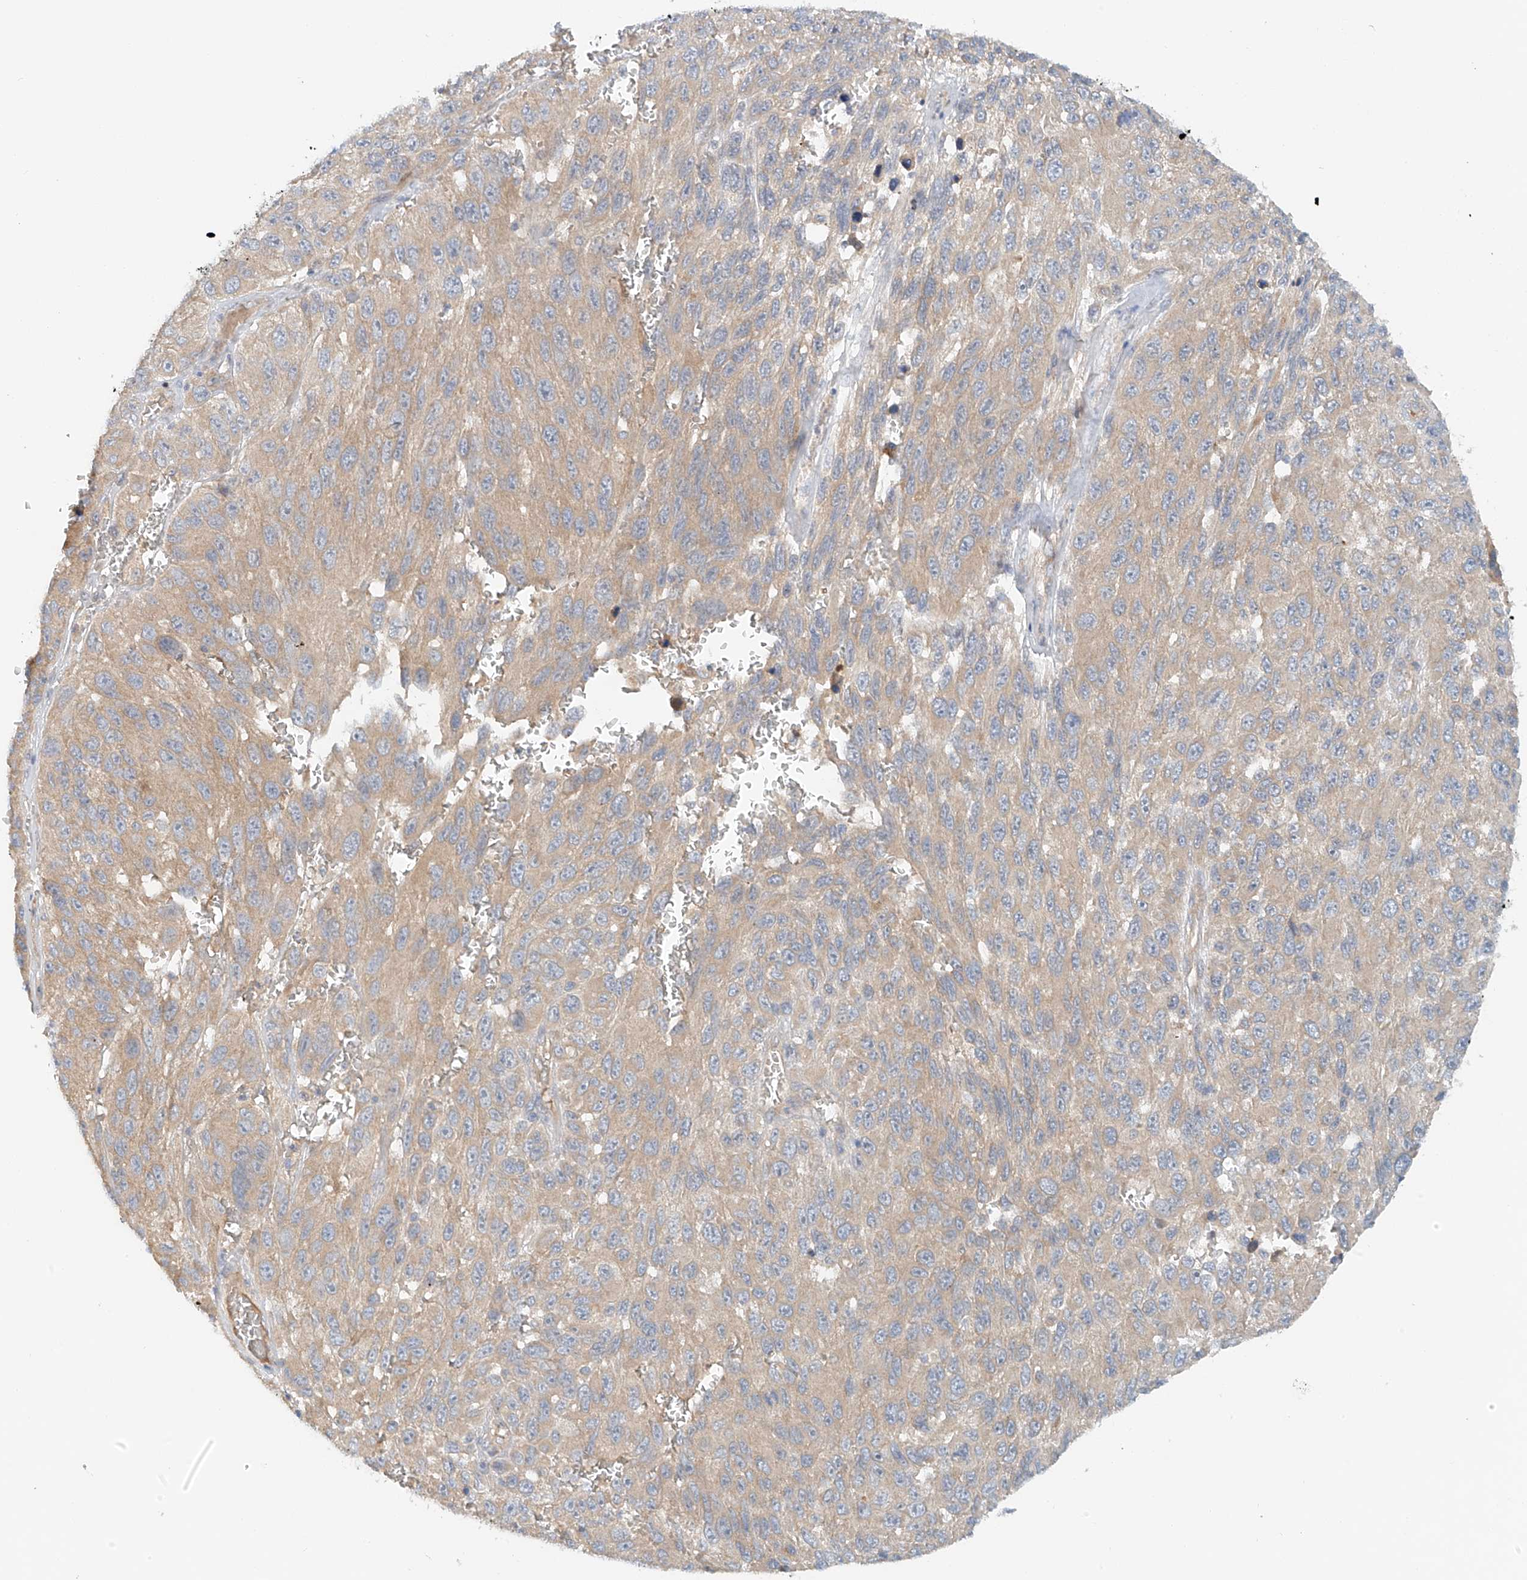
{"staining": {"intensity": "weak", "quantity": ">75%", "location": "cytoplasmic/membranous"}, "tissue": "melanoma", "cell_type": "Tumor cells", "image_type": "cancer", "snomed": [{"axis": "morphology", "description": "Malignant melanoma, NOS"}, {"axis": "topography", "description": "Skin"}], "caption": "Approximately >75% of tumor cells in human melanoma demonstrate weak cytoplasmic/membranous protein staining as visualized by brown immunohistochemical staining.", "gene": "LYRM9", "patient": {"sex": "female", "age": 96}}